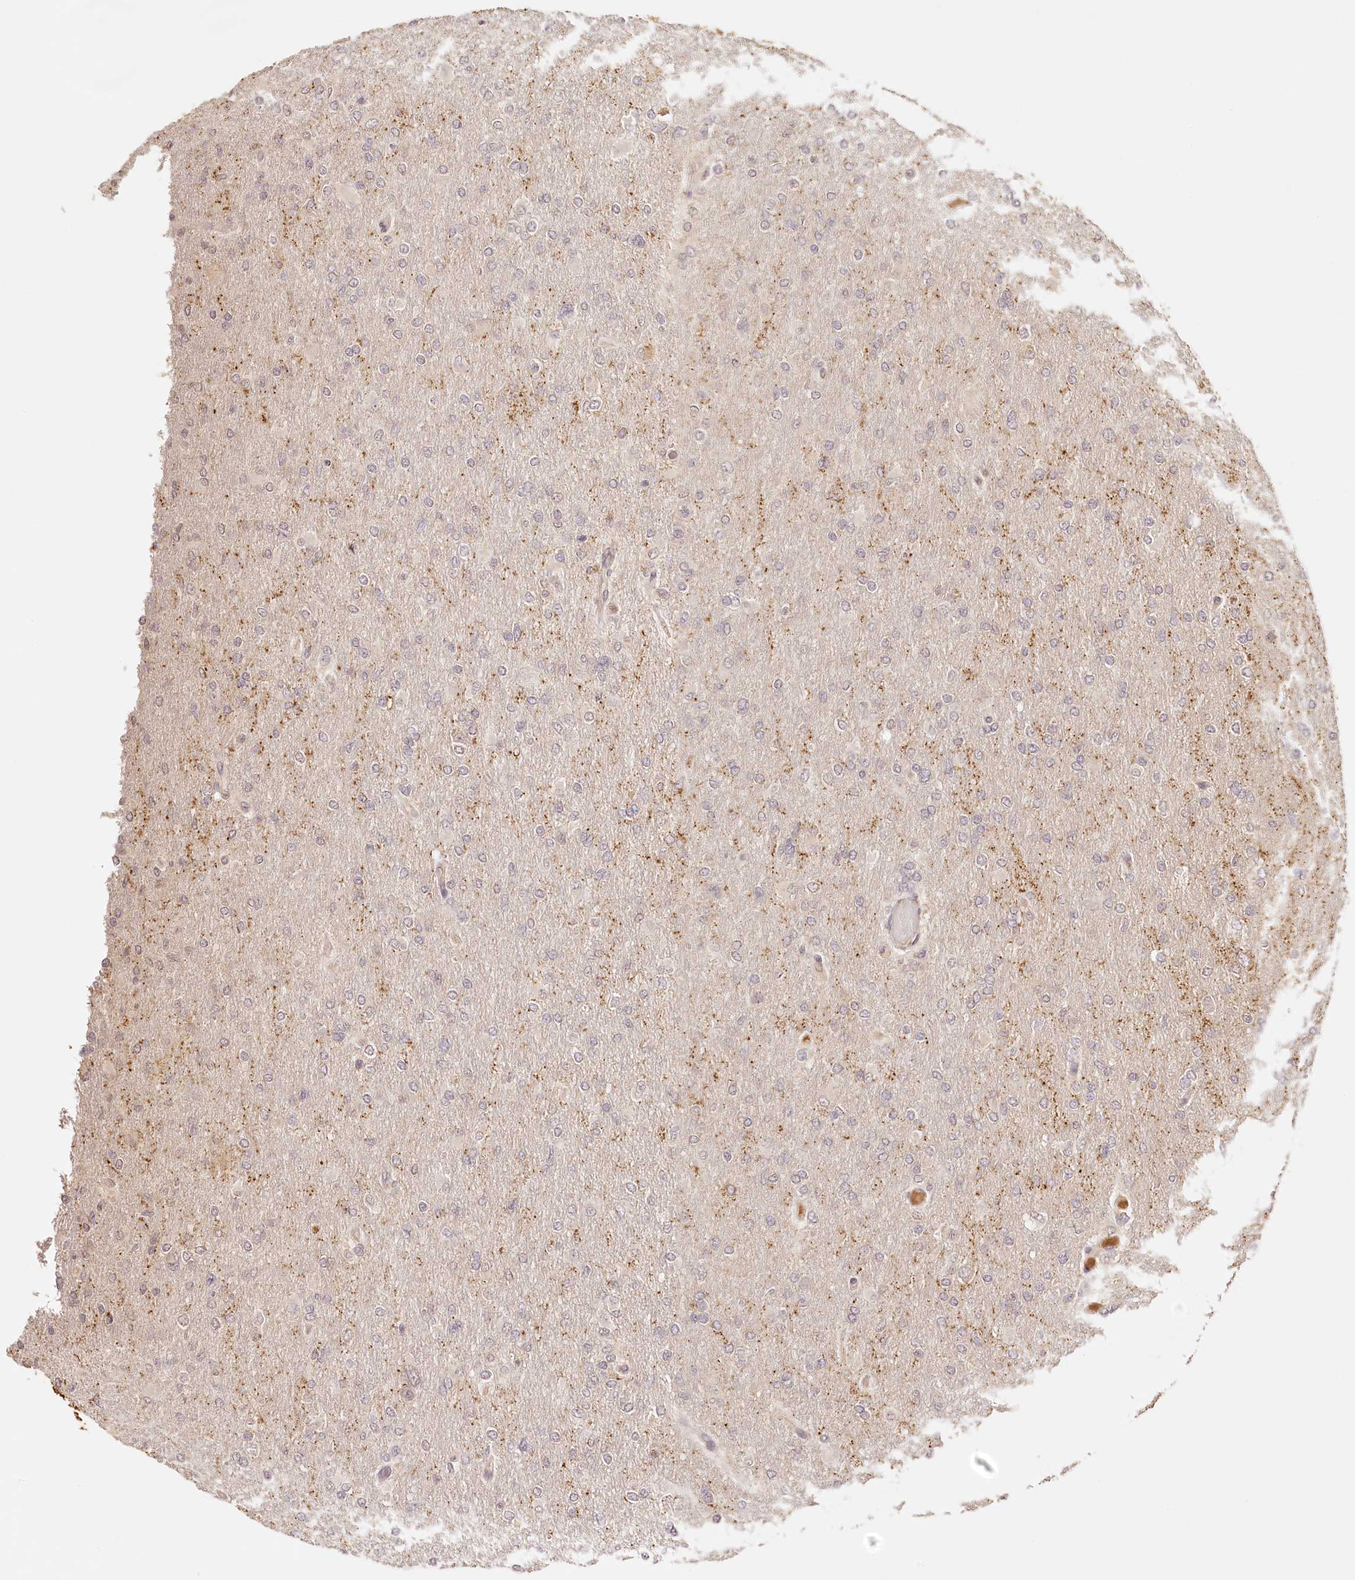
{"staining": {"intensity": "negative", "quantity": "none", "location": "none"}, "tissue": "glioma", "cell_type": "Tumor cells", "image_type": "cancer", "snomed": [{"axis": "morphology", "description": "Glioma, malignant, High grade"}, {"axis": "topography", "description": "Cerebral cortex"}], "caption": "IHC image of neoplastic tissue: glioma stained with DAB demonstrates no significant protein positivity in tumor cells. (DAB (3,3'-diaminobenzidine) IHC visualized using brightfield microscopy, high magnification).", "gene": "SYNGR1", "patient": {"sex": "female", "age": 36}}